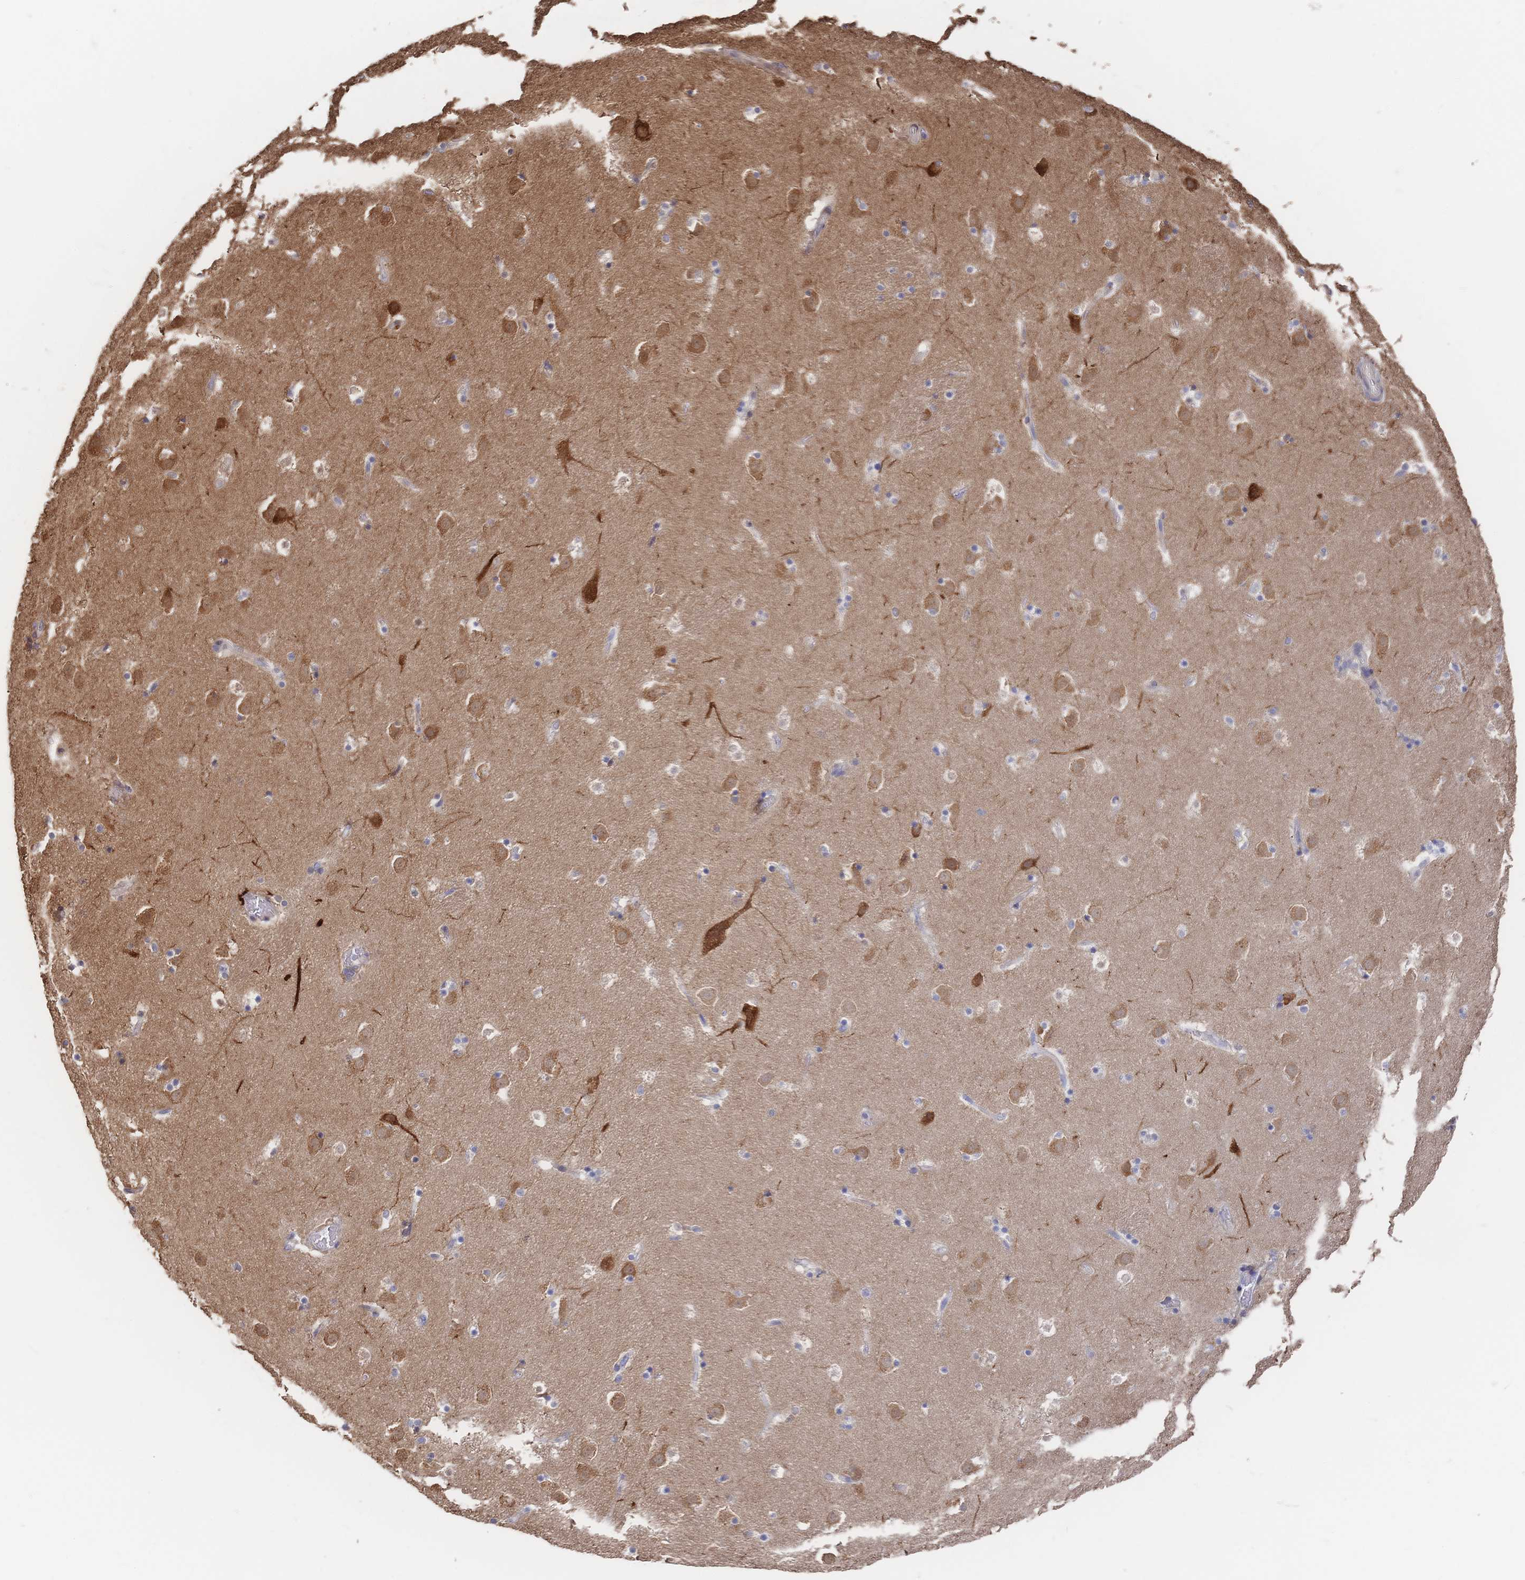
{"staining": {"intensity": "moderate", "quantity": "<25%", "location": "cytoplasmic/membranous"}, "tissue": "caudate", "cell_type": "Glial cells", "image_type": "normal", "snomed": [{"axis": "morphology", "description": "Normal tissue, NOS"}, {"axis": "topography", "description": "Lateral ventricle wall"}], "caption": "Protein positivity by IHC exhibits moderate cytoplasmic/membranous positivity in approximately <25% of glial cells in benign caudate. The staining was performed using DAB to visualize the protein expression in brown, while the nuclei were stained in blue with hematoxylin (Magnification: 20x).", "gene": "DNAJA4", "patient": {"sex": "male", "age": 37}}